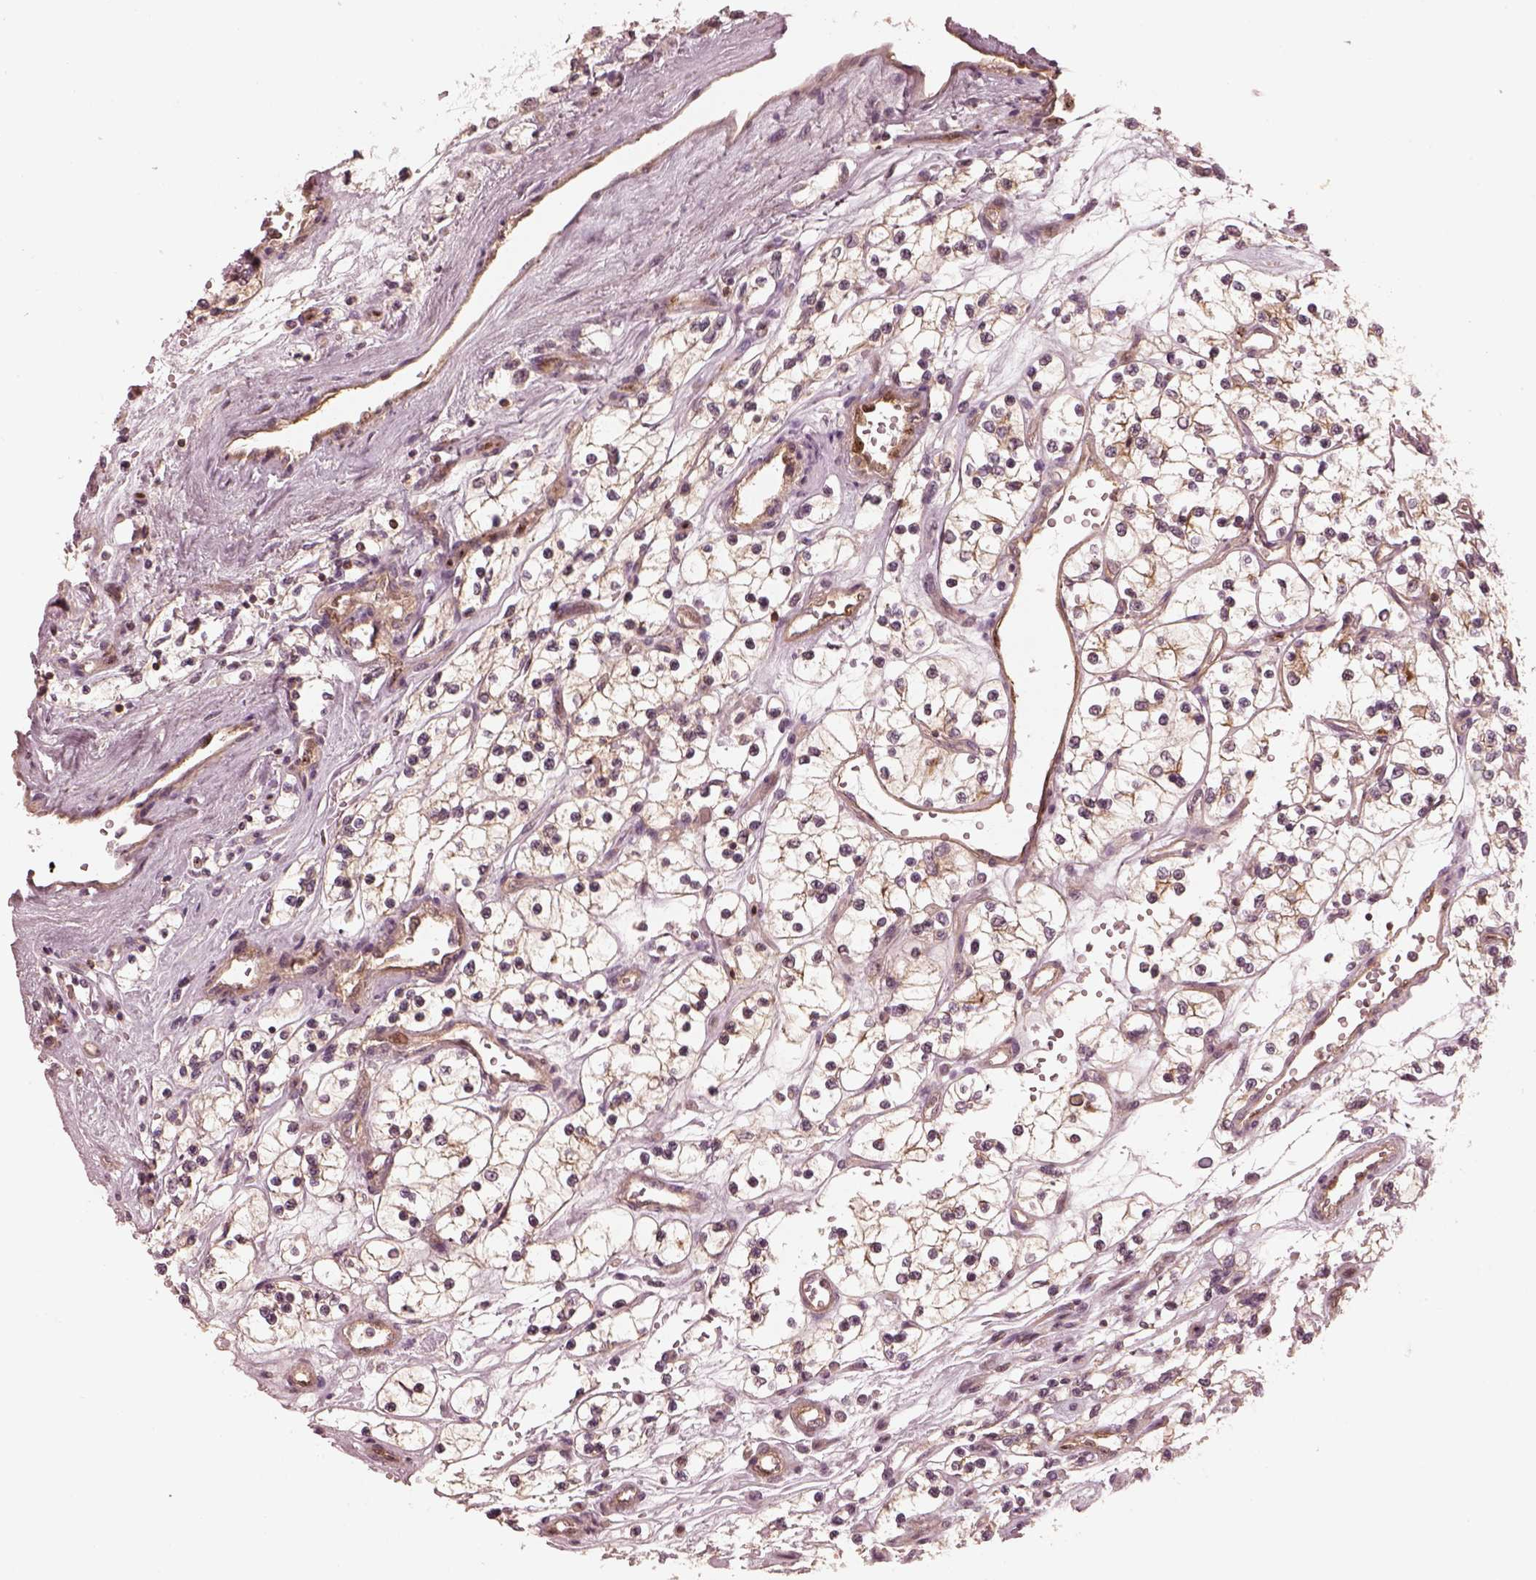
{"staining": {"intensity": "strong", "quantity": "<25%", "location": "cytoplasmic/membranous"}, "tissue": "renal cancer", "cell_type": "Tumor cells", "image_type": "cancer", "snomed": [{"axis": "morphology", "description": "Adenocarcinoma, NOS"}, {"axis": "topography", "description": "Kidney"}], "caption": "A photomicrograph of human renal cancer stained for a protein shows strong cytoplasmic/membranous brown staining in tumor cells. Nuclei are stained in blue.", "gene": "FAM107B", "patient": {"sex": "female", "age": 69}}